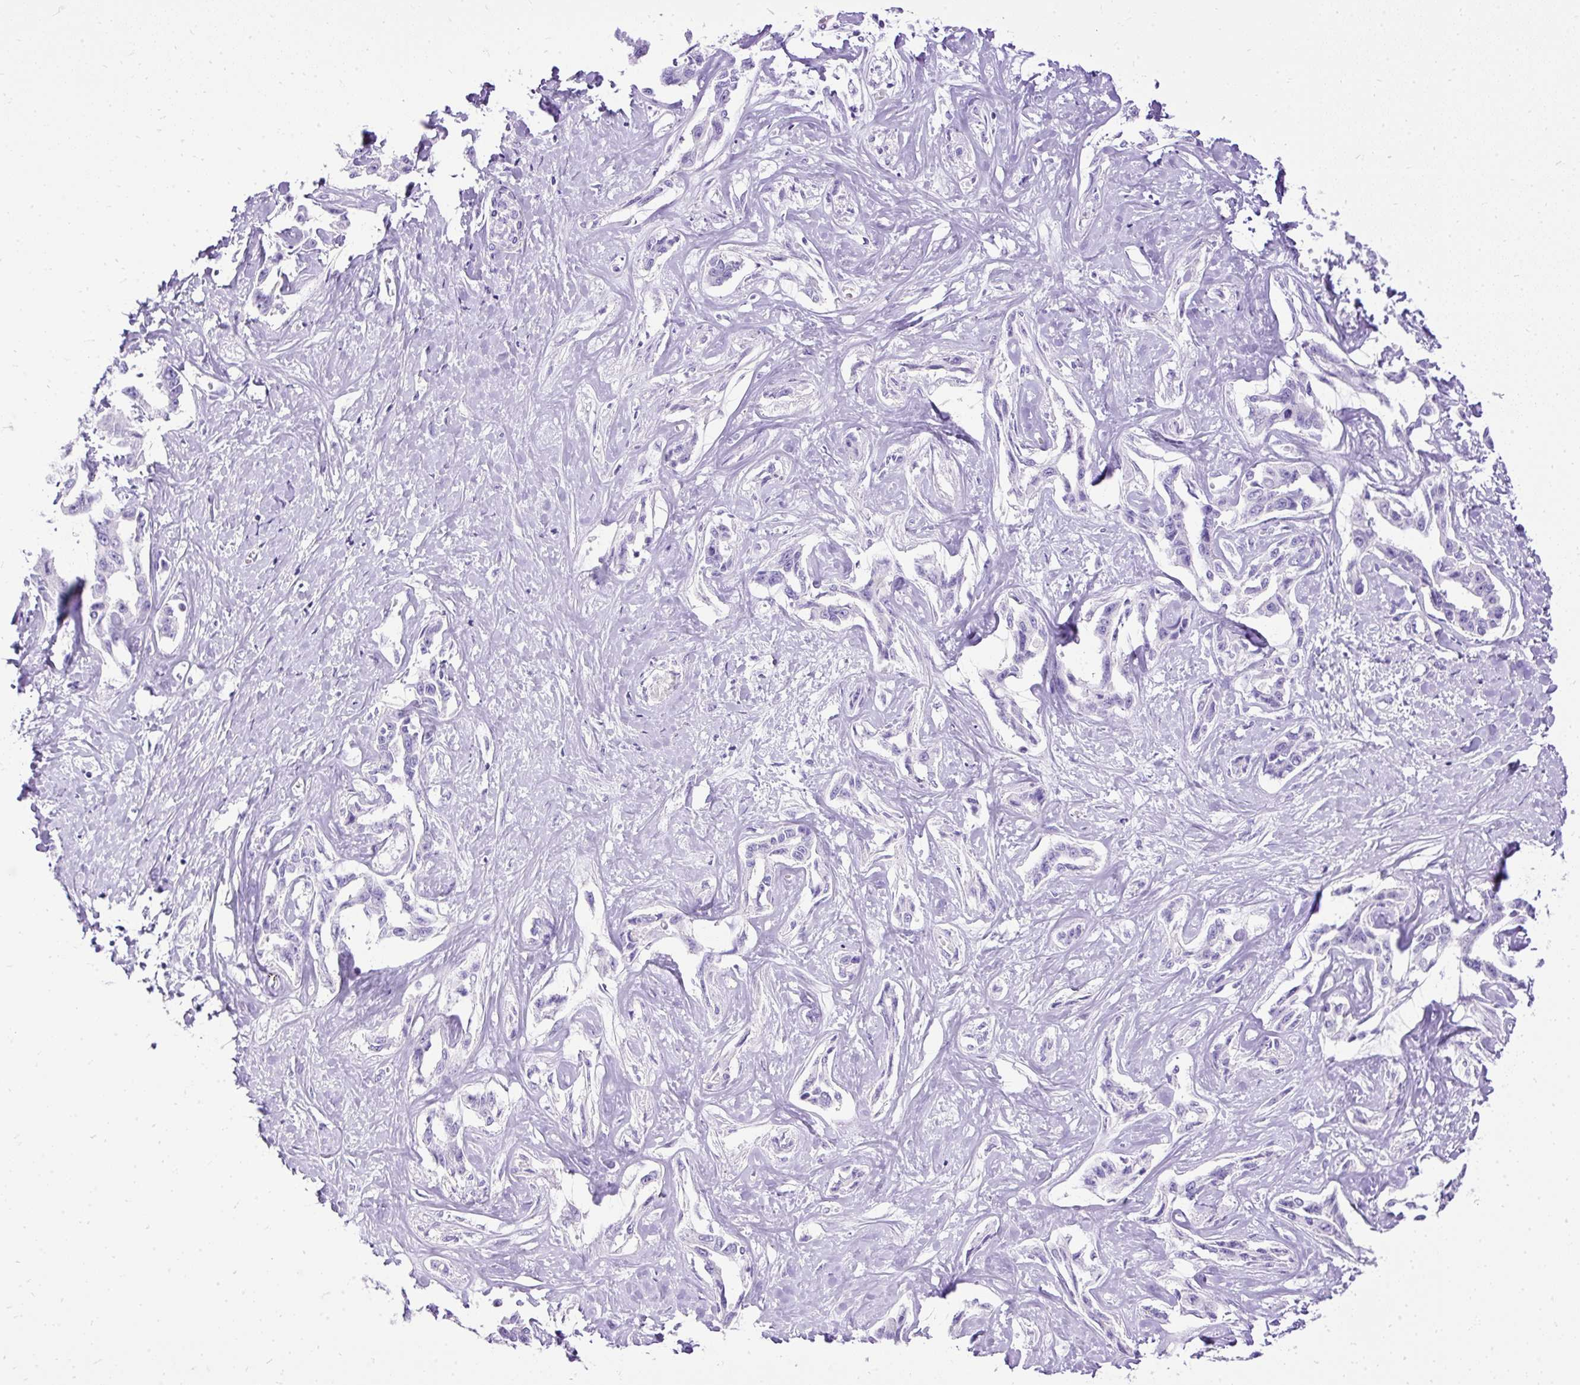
{"staining": {"intensity": "negative", "quantity": "none", "location": "none"}, "tissue": "liver cancer", "cell_type": "Tumor cells", "image_type": "cancer", "snomed": [{"axis": "morphology", "description": "Cholangiocarcinoma"}, {"axis": "topography", "description": "Liver"}], "caption": "This is an immunohistochemistry (IHC) image of human liver cholangiocarcinoma. There is no staining in tumor cells.", "gene": "HEY1", "patient": {"sex": "male", "age": 59}}